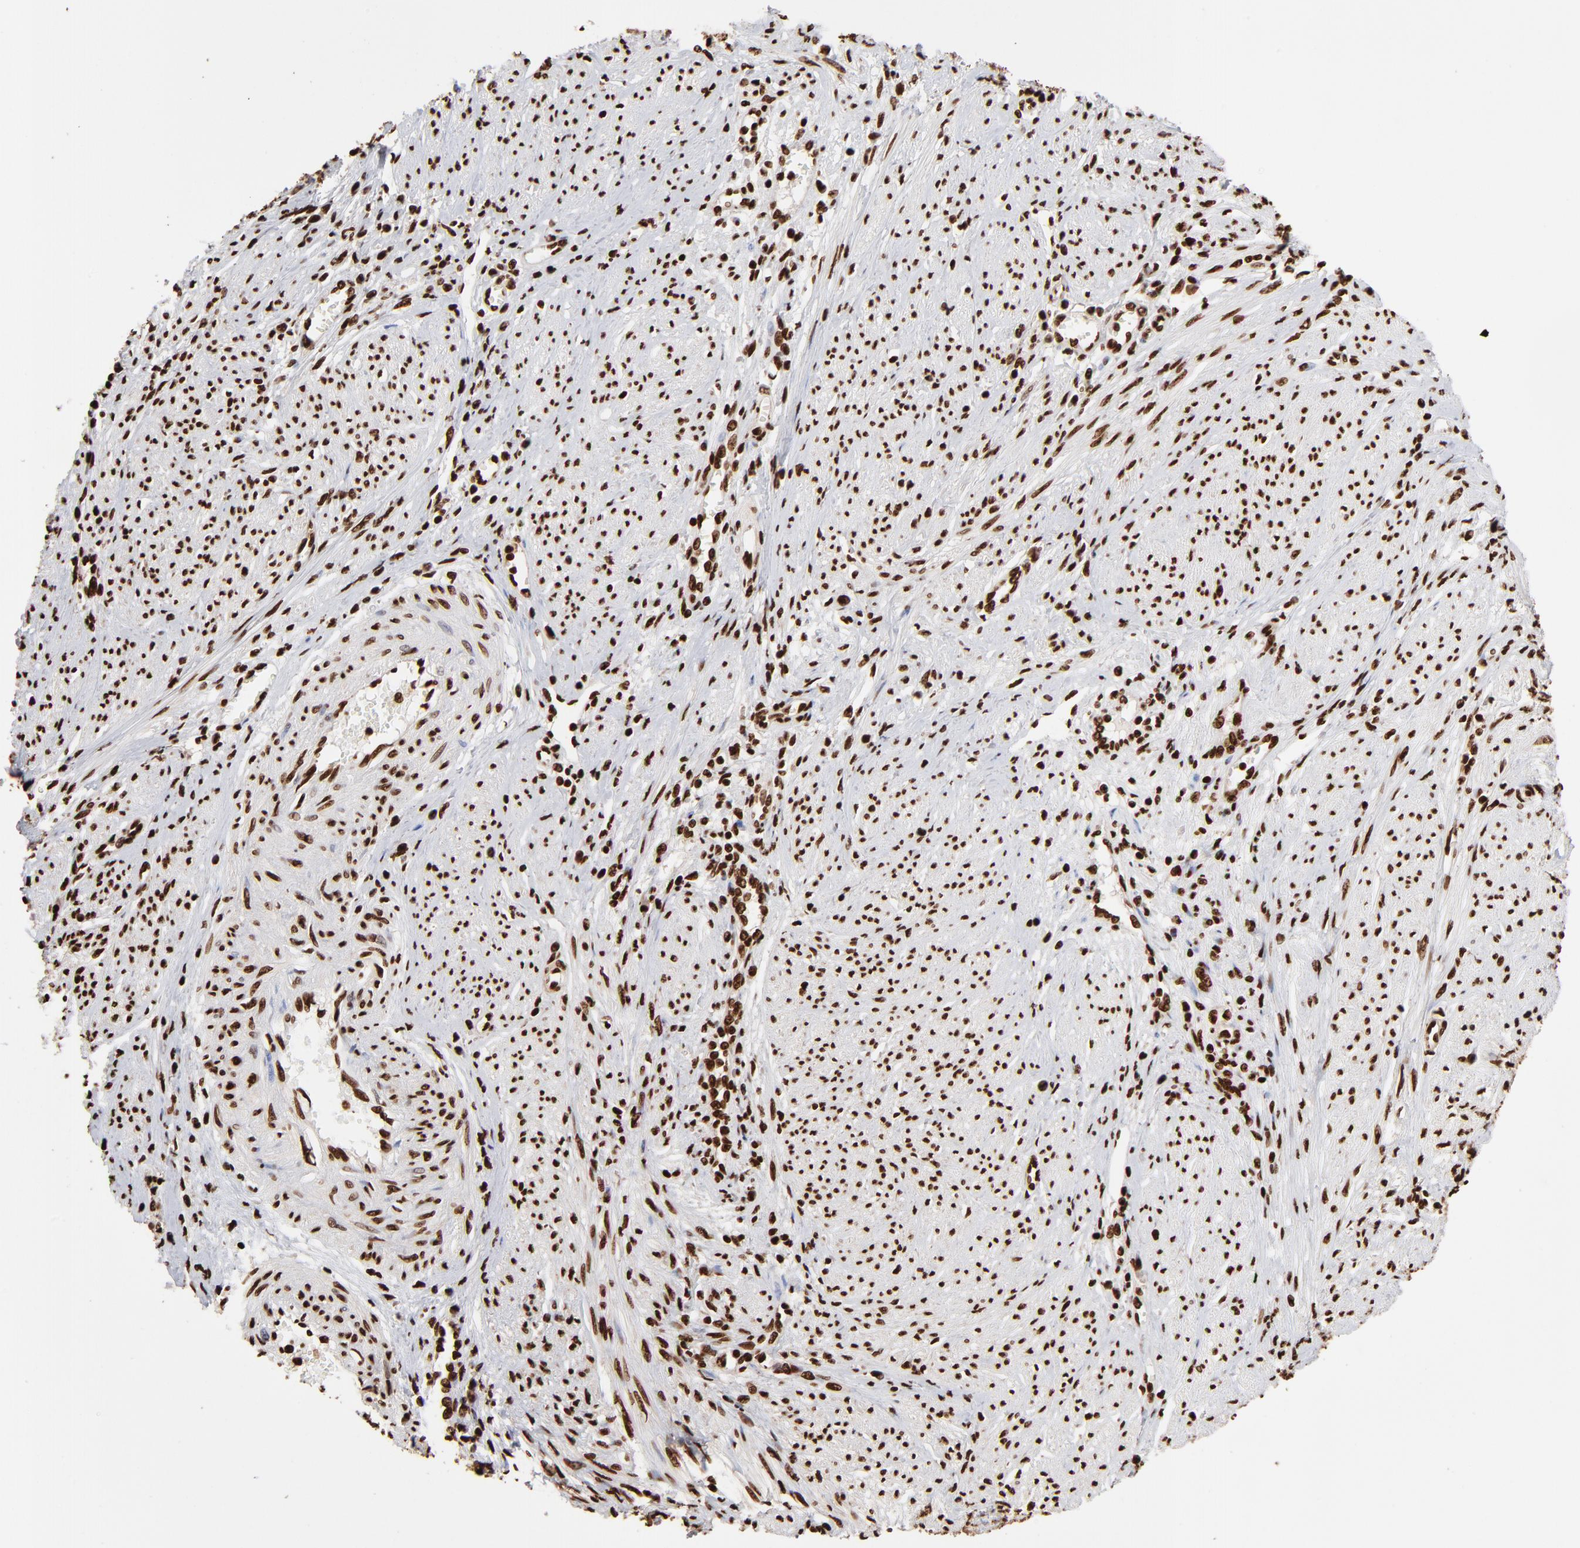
{"staining": {"intensity": "strong", "quantity": ">75%", "location": "nuclear"}, "tissue": "cervical cancer", "cell_type": "Tumor cells", "image_type": "cancer", "snomed": [{"axis": "morphology", "description": "Adenocarcinoma, NOS"}, {"axis": "topography", "description": "Cervix"}], "caption": "Strong nuclear expression is identified in approximately >75% of tumor cells in cervical adenocarcinoma.", "gene": "ZNF544", "patient": {"sex": "female", "age": 36}}